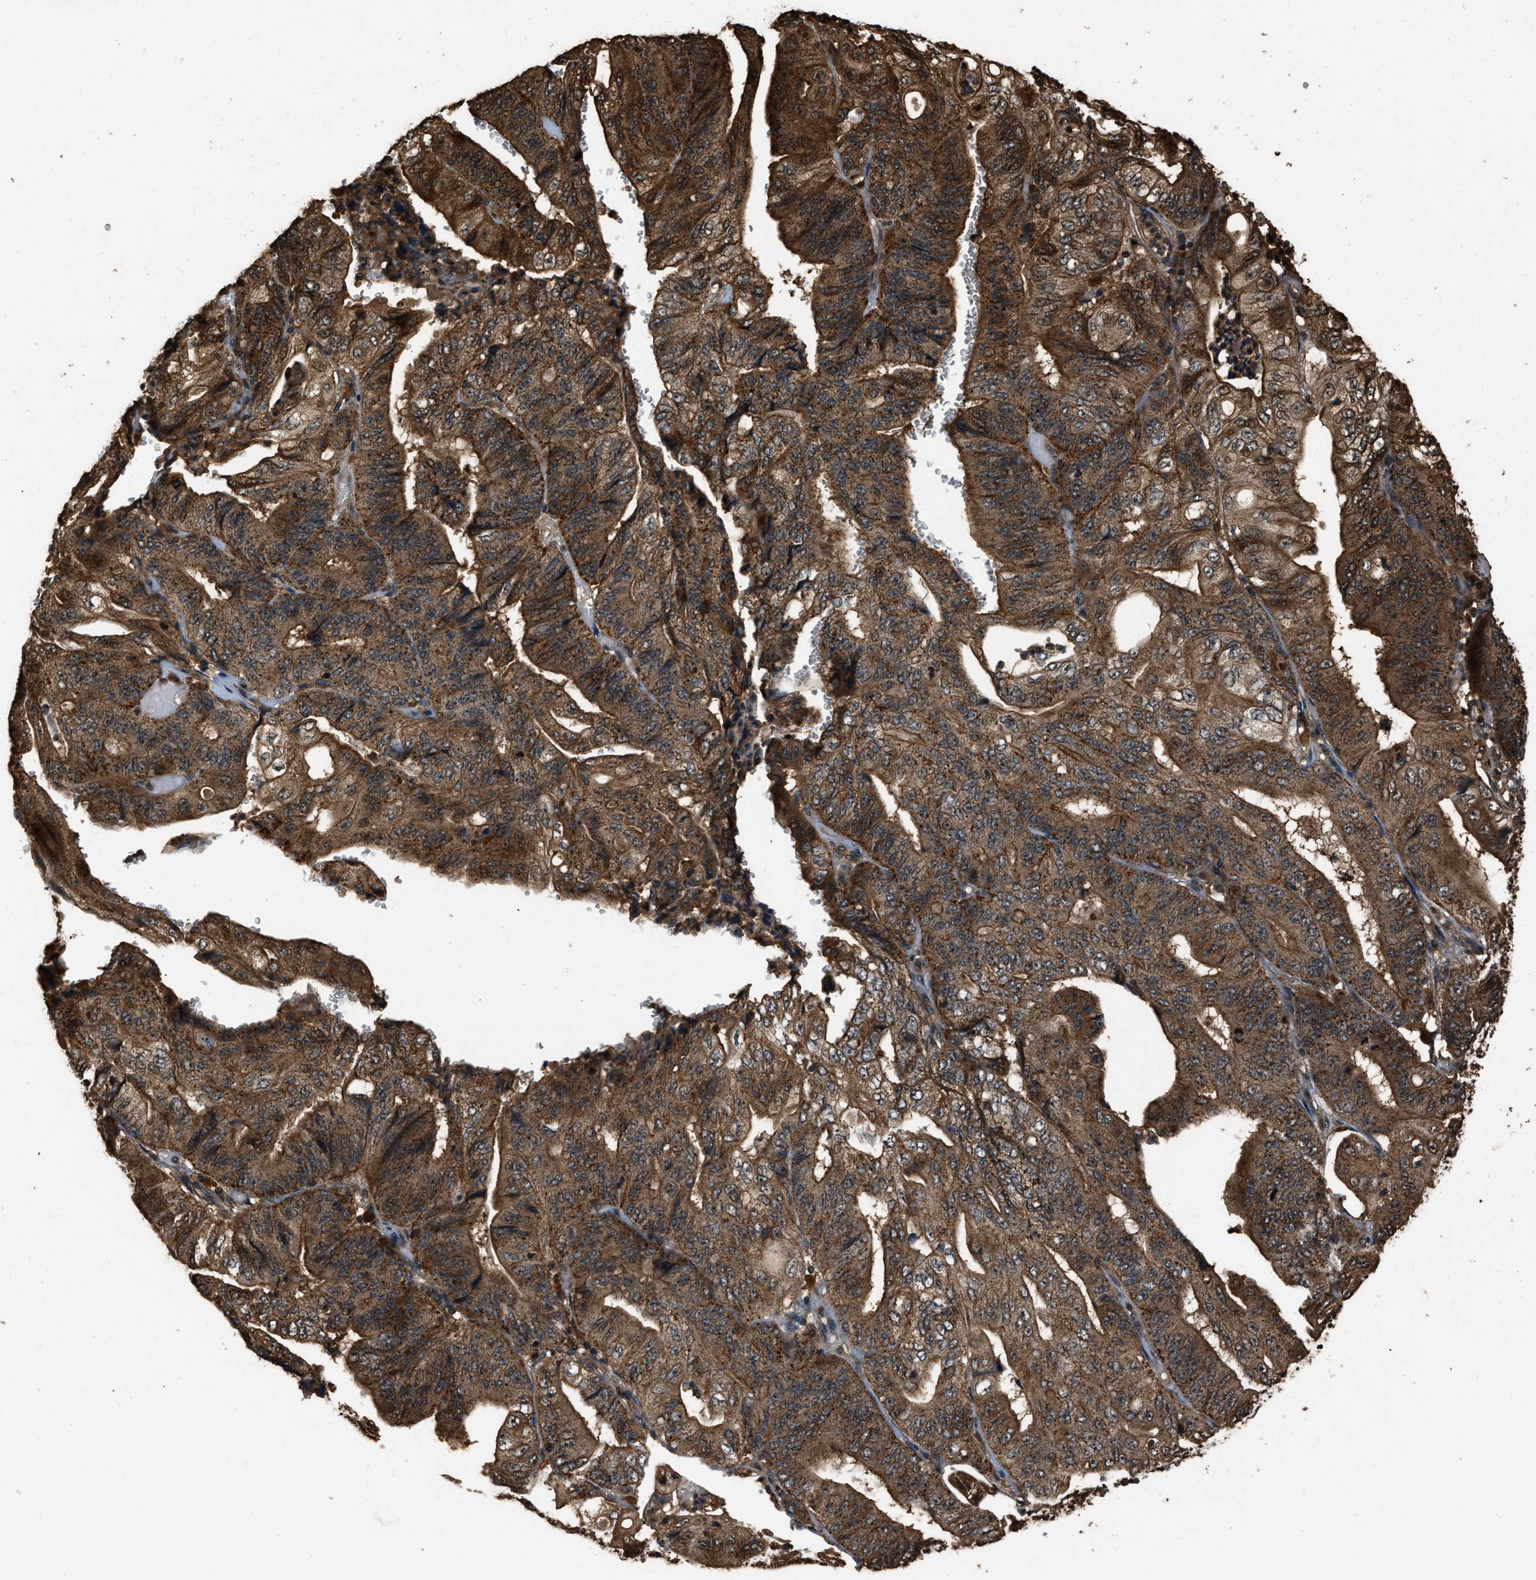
{"staining": {"intensity": "strong", "quantity": ">75%", "location": "cytoplasmic/membranous"}, "tissue": "stomach cancer", "cell_type": "Tumor cells", "image_type": "cancer", "snomed": [{"axis": "morphology", "description": "Adenocarcinoma, NOS"}, {"axis": "topography", "description": "Stomach"}], "caption": "Protein expression analysis of human stomach cancer (adenocarcinoma) reveals strong cytoplasmic/membranous staining in approximately >75% of tumor cells.", "gene": "RAP2A", "patient": {"sex": "female", "age": 73}}